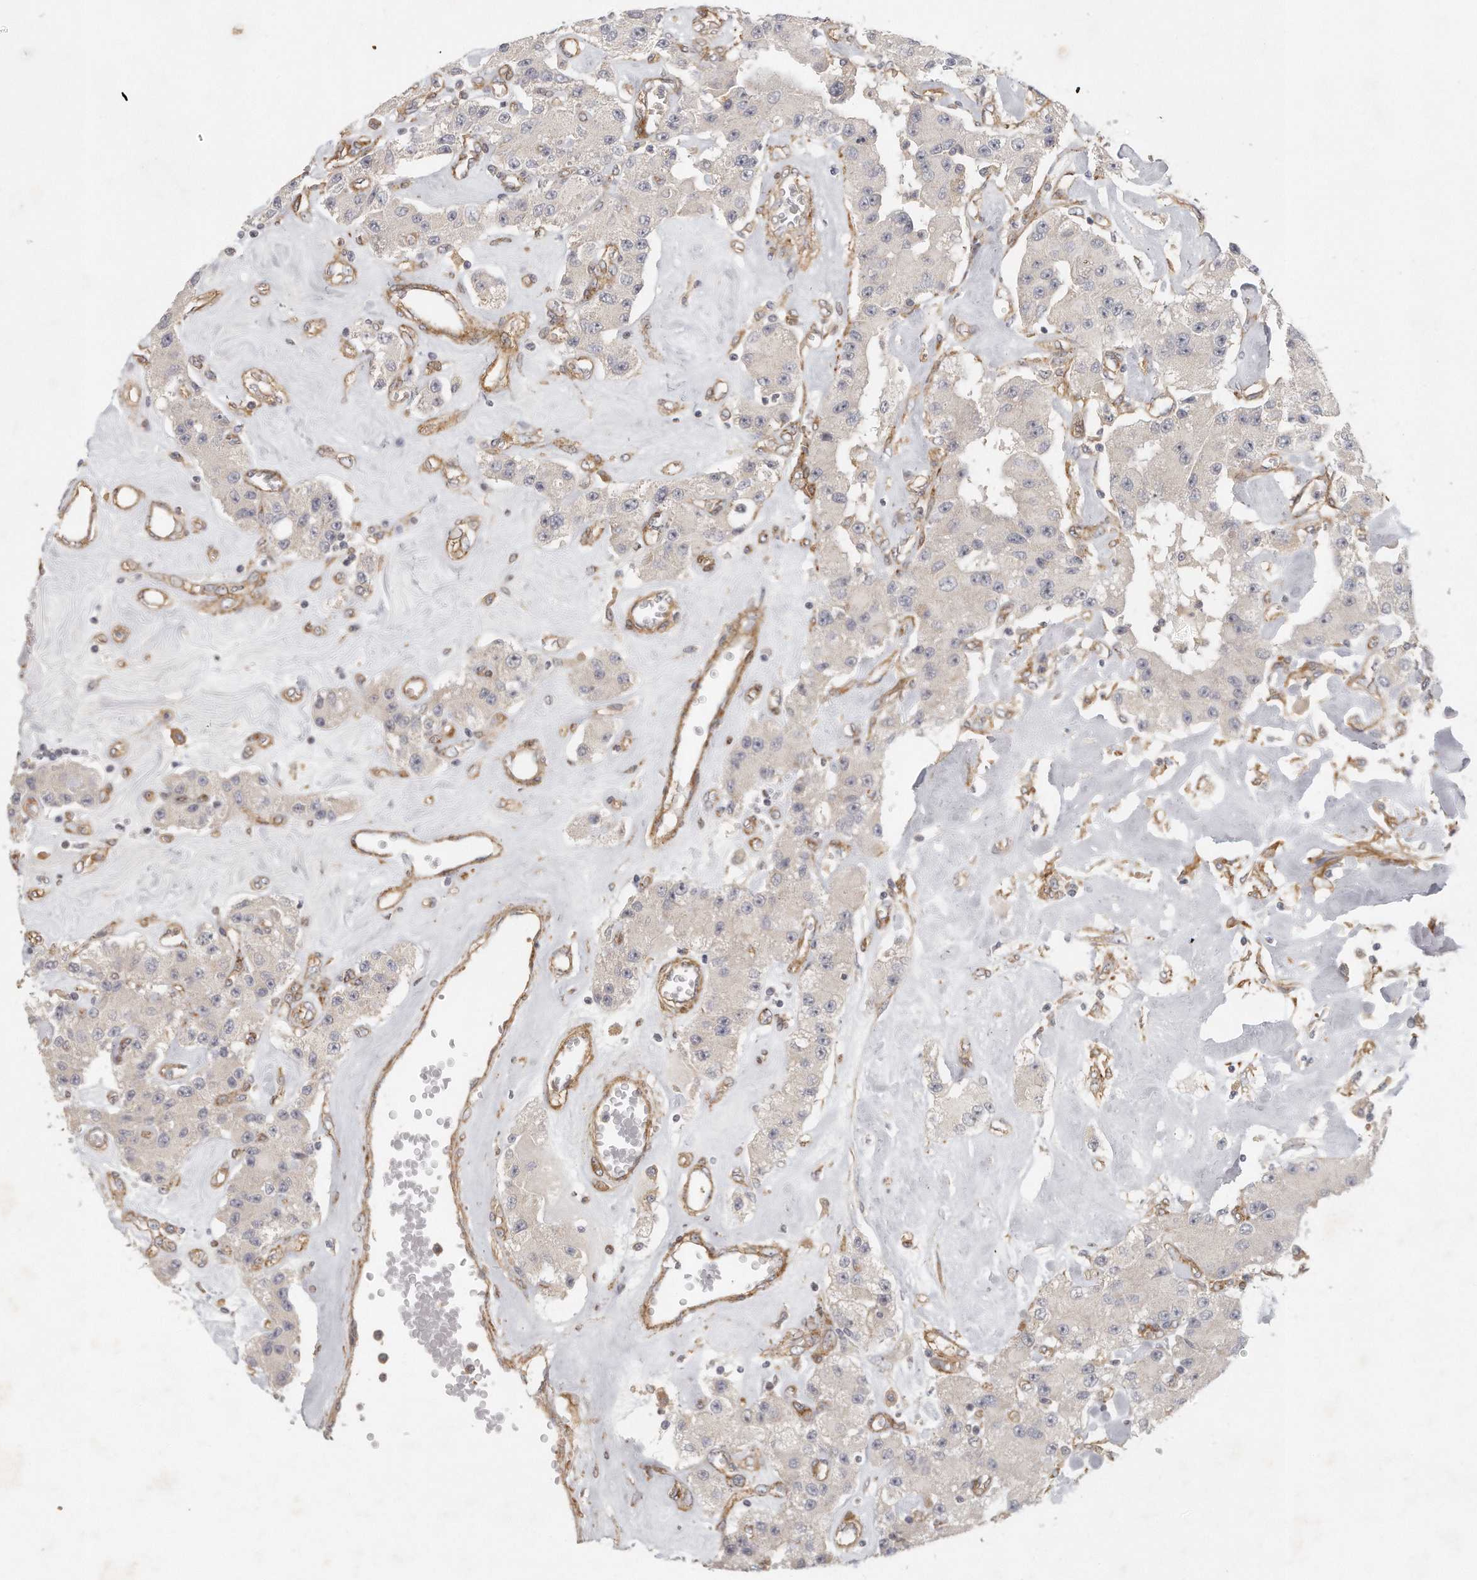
{"staining": {"intensity": "negative", "quantity": "none", "location": "none"}, "tissue": "carcinoid", "cell_type": "Tumor cells", "image_type": "cancer", "snomed": [{"axis": "morphology", "description": "Carcinoid, malignant, NOS"}, {"axis": "topography", "description": "Pancreas"}], "caption": "Carcinoid stained for a protein using immunohistochemistry reveals no expression tumor cells.", "gene": "MTERF4", "patient": {"sex": "male", "age": 41}}